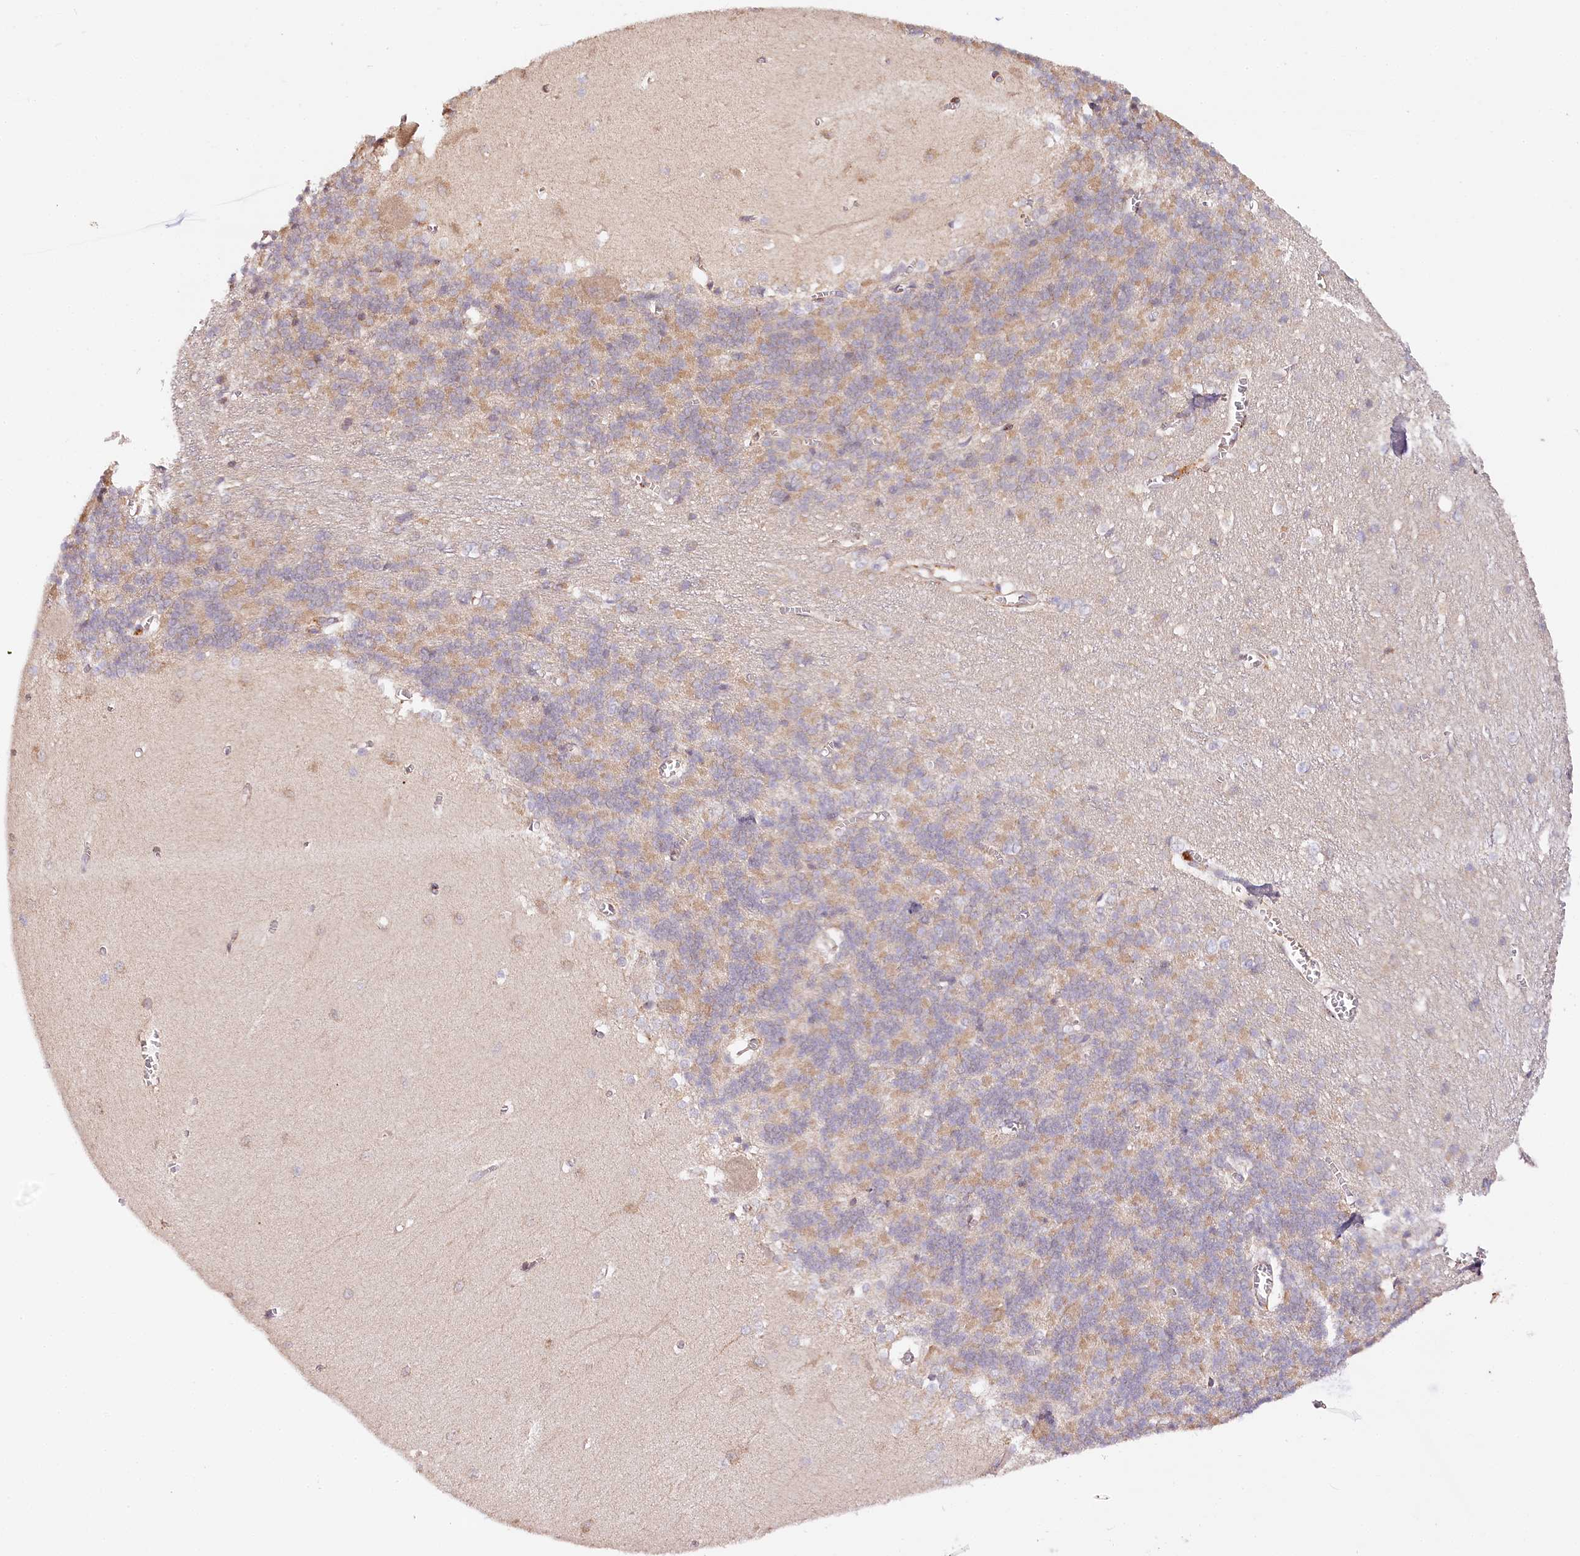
{"staining": {"intensity": "moderate", "quantity": "25%-75%", "location": "cytoplasmic/membranous"}, "tissue": "cerebellum", "cell_type": "Cells in granular layer", "image_type": "normal", "snomed": [{"axis": "morphology", "description": "Normal tissue, NOS"}, {"axis": "topography", "description": "Cerebellum"}], "caption": "Immunohistochemistry of normal cerebellum shows medium levels of moderate cytoplasmic/membranous expression in about 25%-75% of cells in granular layer. (IHC, brightfield microscopy, high magnification).", "gene": "VEGFA", "patient": {"sex": "male", "age": 37}}